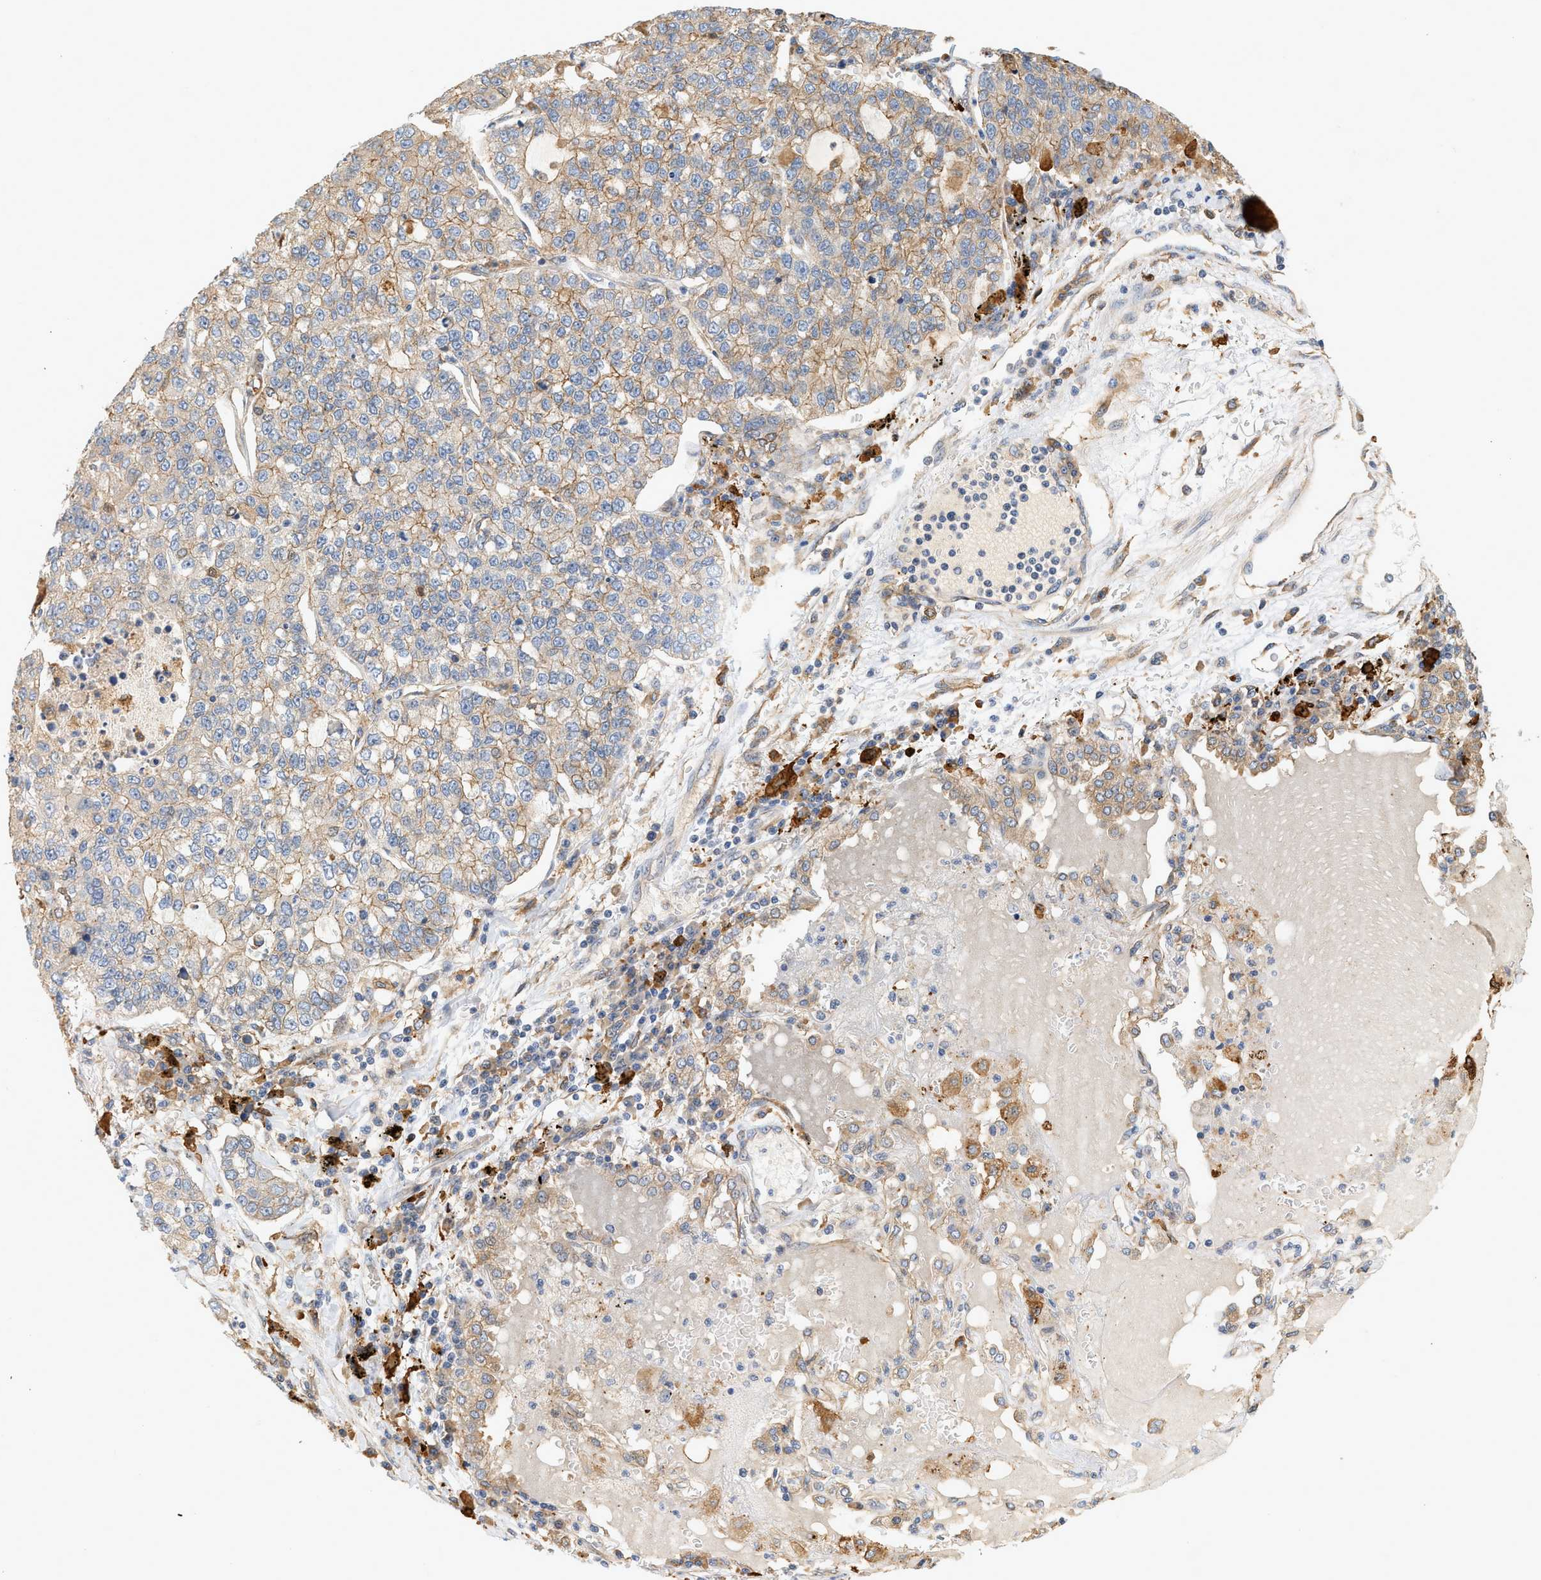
{"staining": {"intensity": "weak", "quantity": ">75%", "location": "cytoplasmic/membranous"}, "tissue": "lung cancer", "cell_type": "Tumor cells", "image_type": "cancer", "snomed": [{"axis": "morphology", "description": "Adenocarcinoma, NOS"}, {"axis": "topography", "description": "Lung"}], "caption": "Lung cancer (adenocarcinoma) tissue reveals weak cytoplasmic/membranous expression in about >75% of tumor cells", "gene": "CTXN1", "patient": {"sex": "male", "age": 49}}